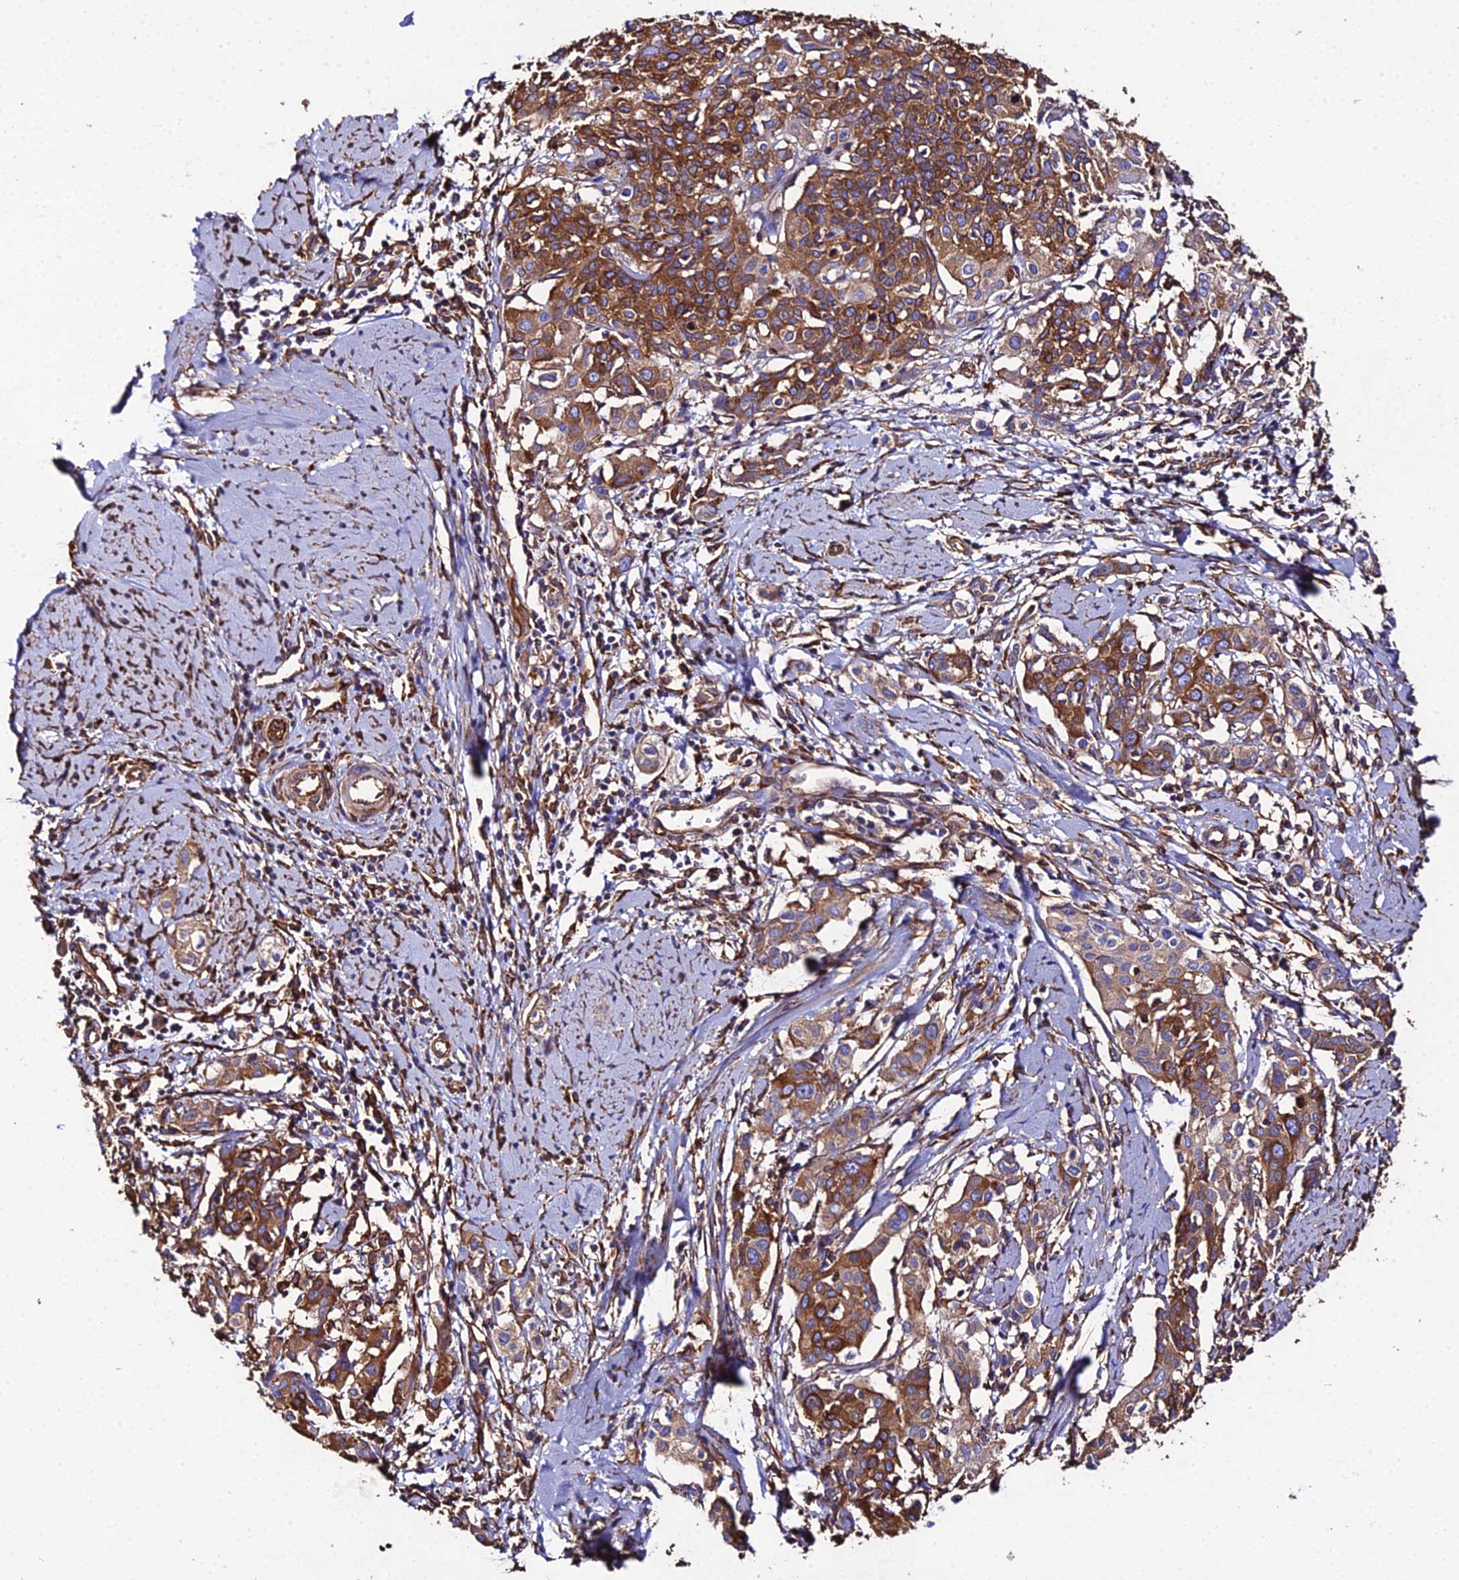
{"staining": {"intensity": "strong", "quantity": ">75%", "location": "cytoplasmic/membranous"}, "tissue": "cervical cancer", "cell_type": "Tumor cells", "image_type": "cancer", "snomed": [{"axis": "morphology", "description": "Squamous cell carcinoma, NOS"}, {"axis": "topography", "description": "Cervix"}], "caption": "Immunohistochemical staining of human cervical cancer reveals high levels of strong cytoplasmic/membranous protein positivity in approximately >75% of tumor cells.", "gene": "TUBA3D", "patient": {"sex": "female", "age": 44}}